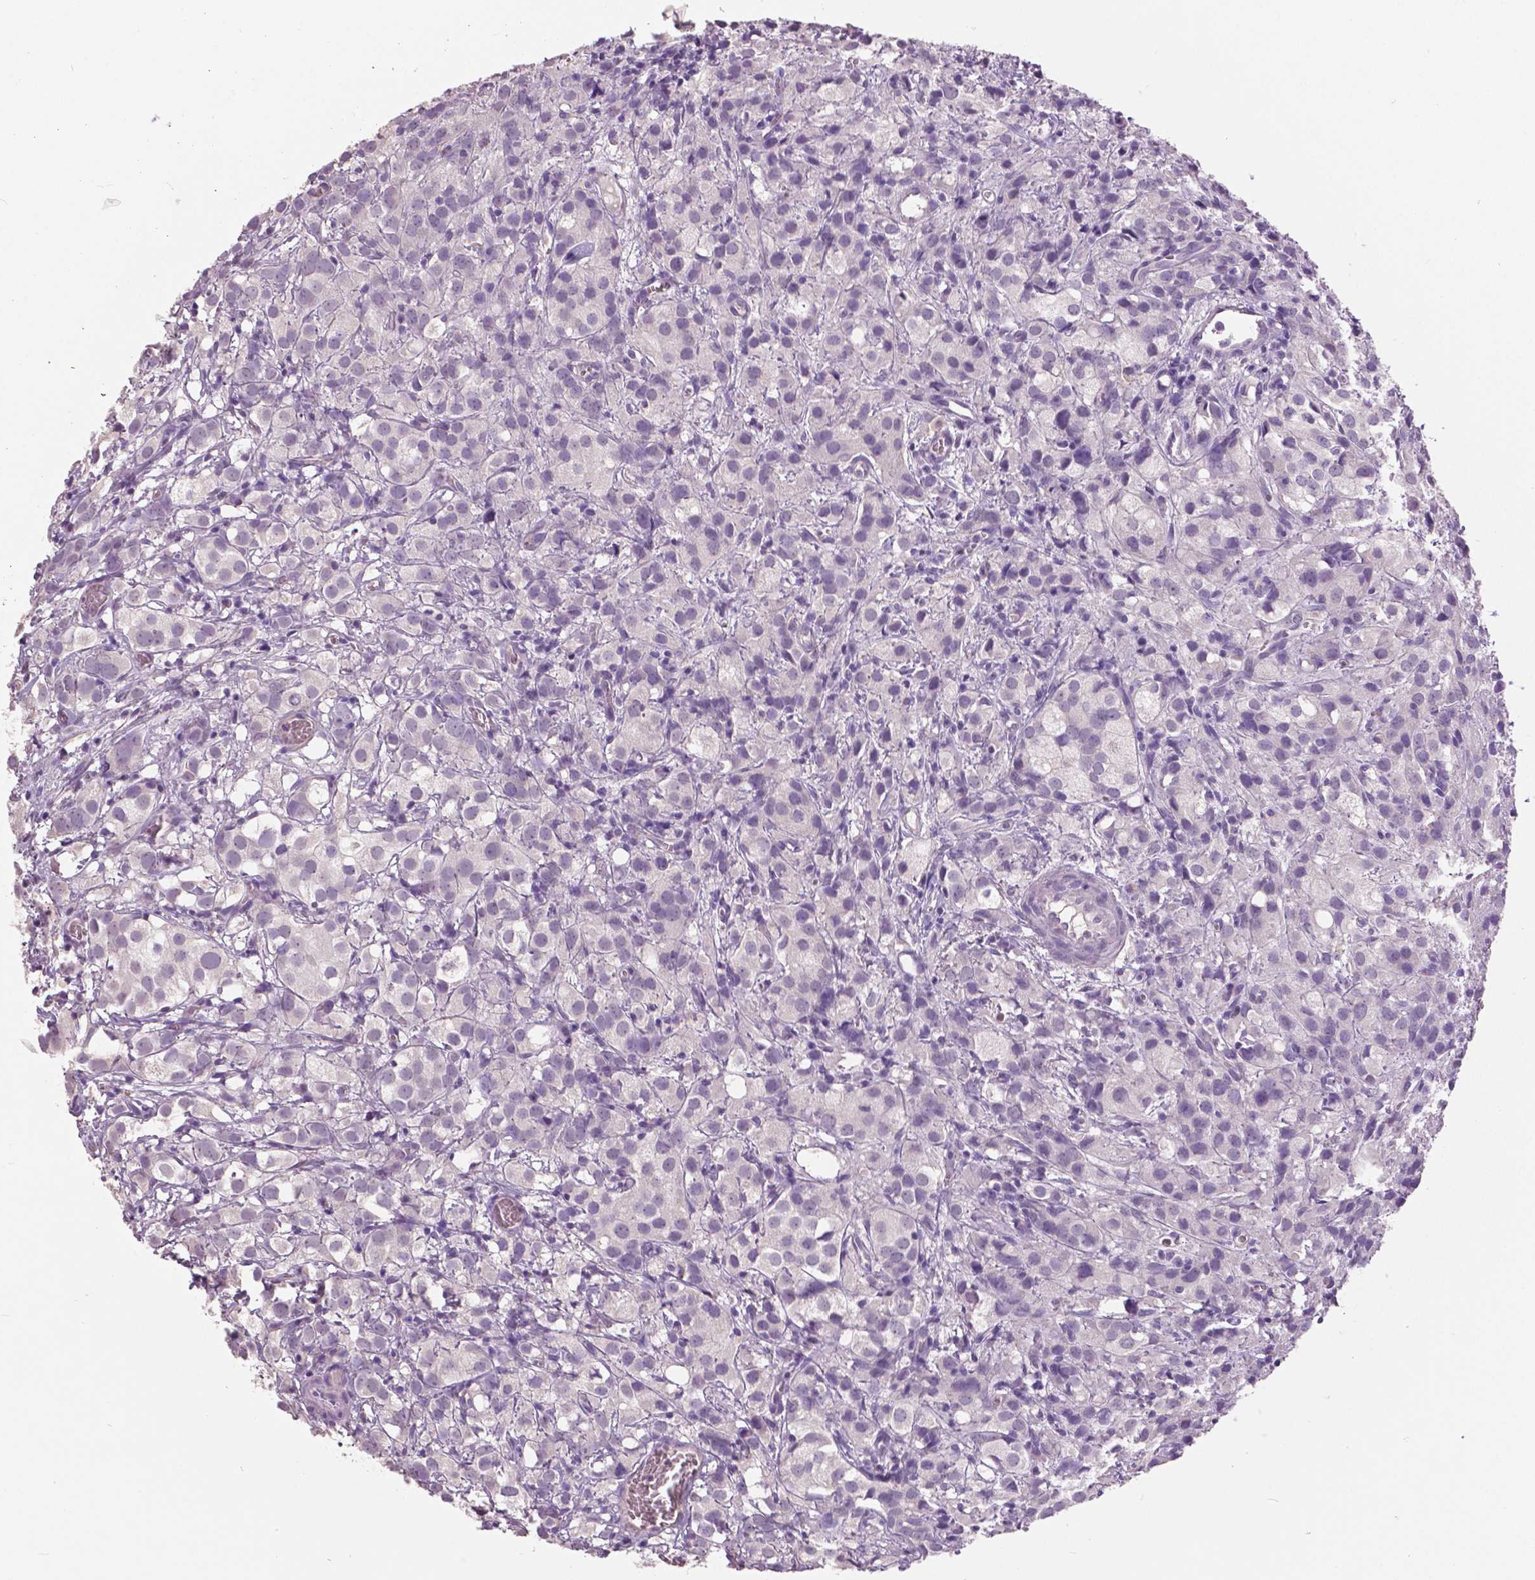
{"staining": {"intensity": "negative", "quantity": "none", "location": "none"}, "tissue": "prostate cancer", "cell_type": "Tumor cells", "image_type": "cancer", "snomed": [{"axis": "morphology", "description": "Adenocarcinoma, High grade"}, {"axis": "topography", "description": "Prostate"}], "caption": "High power microscopy histopathology image of an immunohistochemistry histopathology image of prostate adenocarcinoma (high-grade), revealing no significant staining in tumor cells.", "gene": "GRIN2A", "patient": {"sex": "male", "age": 86}}